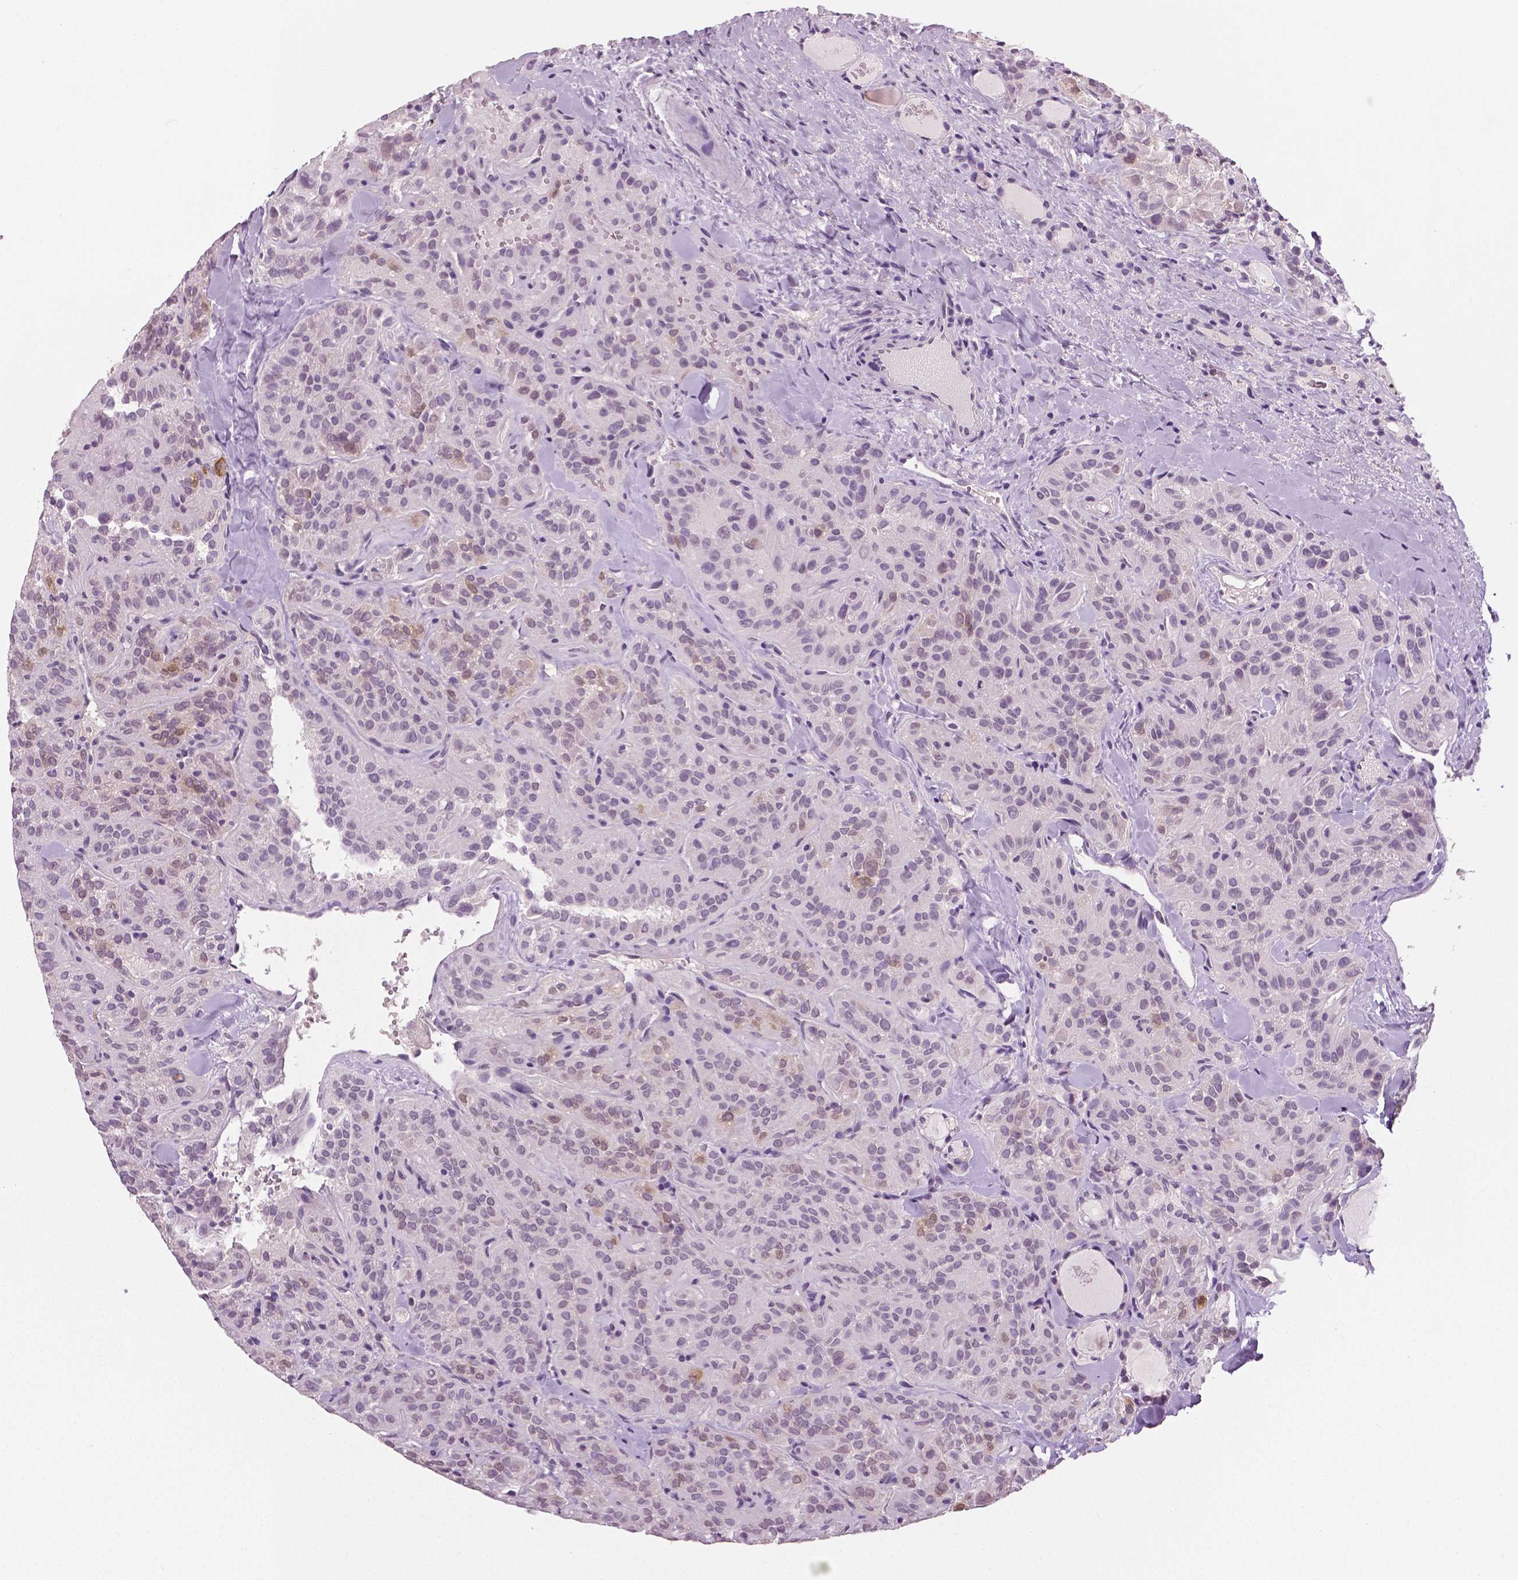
{"staining": {"intensity": "moderate", "quantity": "<25%", "location": "cytoplasmic/membranous"}, "tissue": "thyroid cancer", "cell_type": "Tumor cells", "image_type": "cancer", "snomed": [{"axis": "morphology", "description": "Papillary adenocarcinoma, NOS"}, {"axis": "topography", "description": "Thyroid gland"}], "caption": "IHC histopathology image of neoplastic tissue: papillary adenocarcinoma (thyroid) stained using IHC exhibits low levels of moderate protein expression localized specifically in the cytoplasmic/membranous of tumor cells, appearing as a cytoplasmic/membranous brown color.", "gene": "NECAB1", "patient": {"sex": "female", "age": 45}}